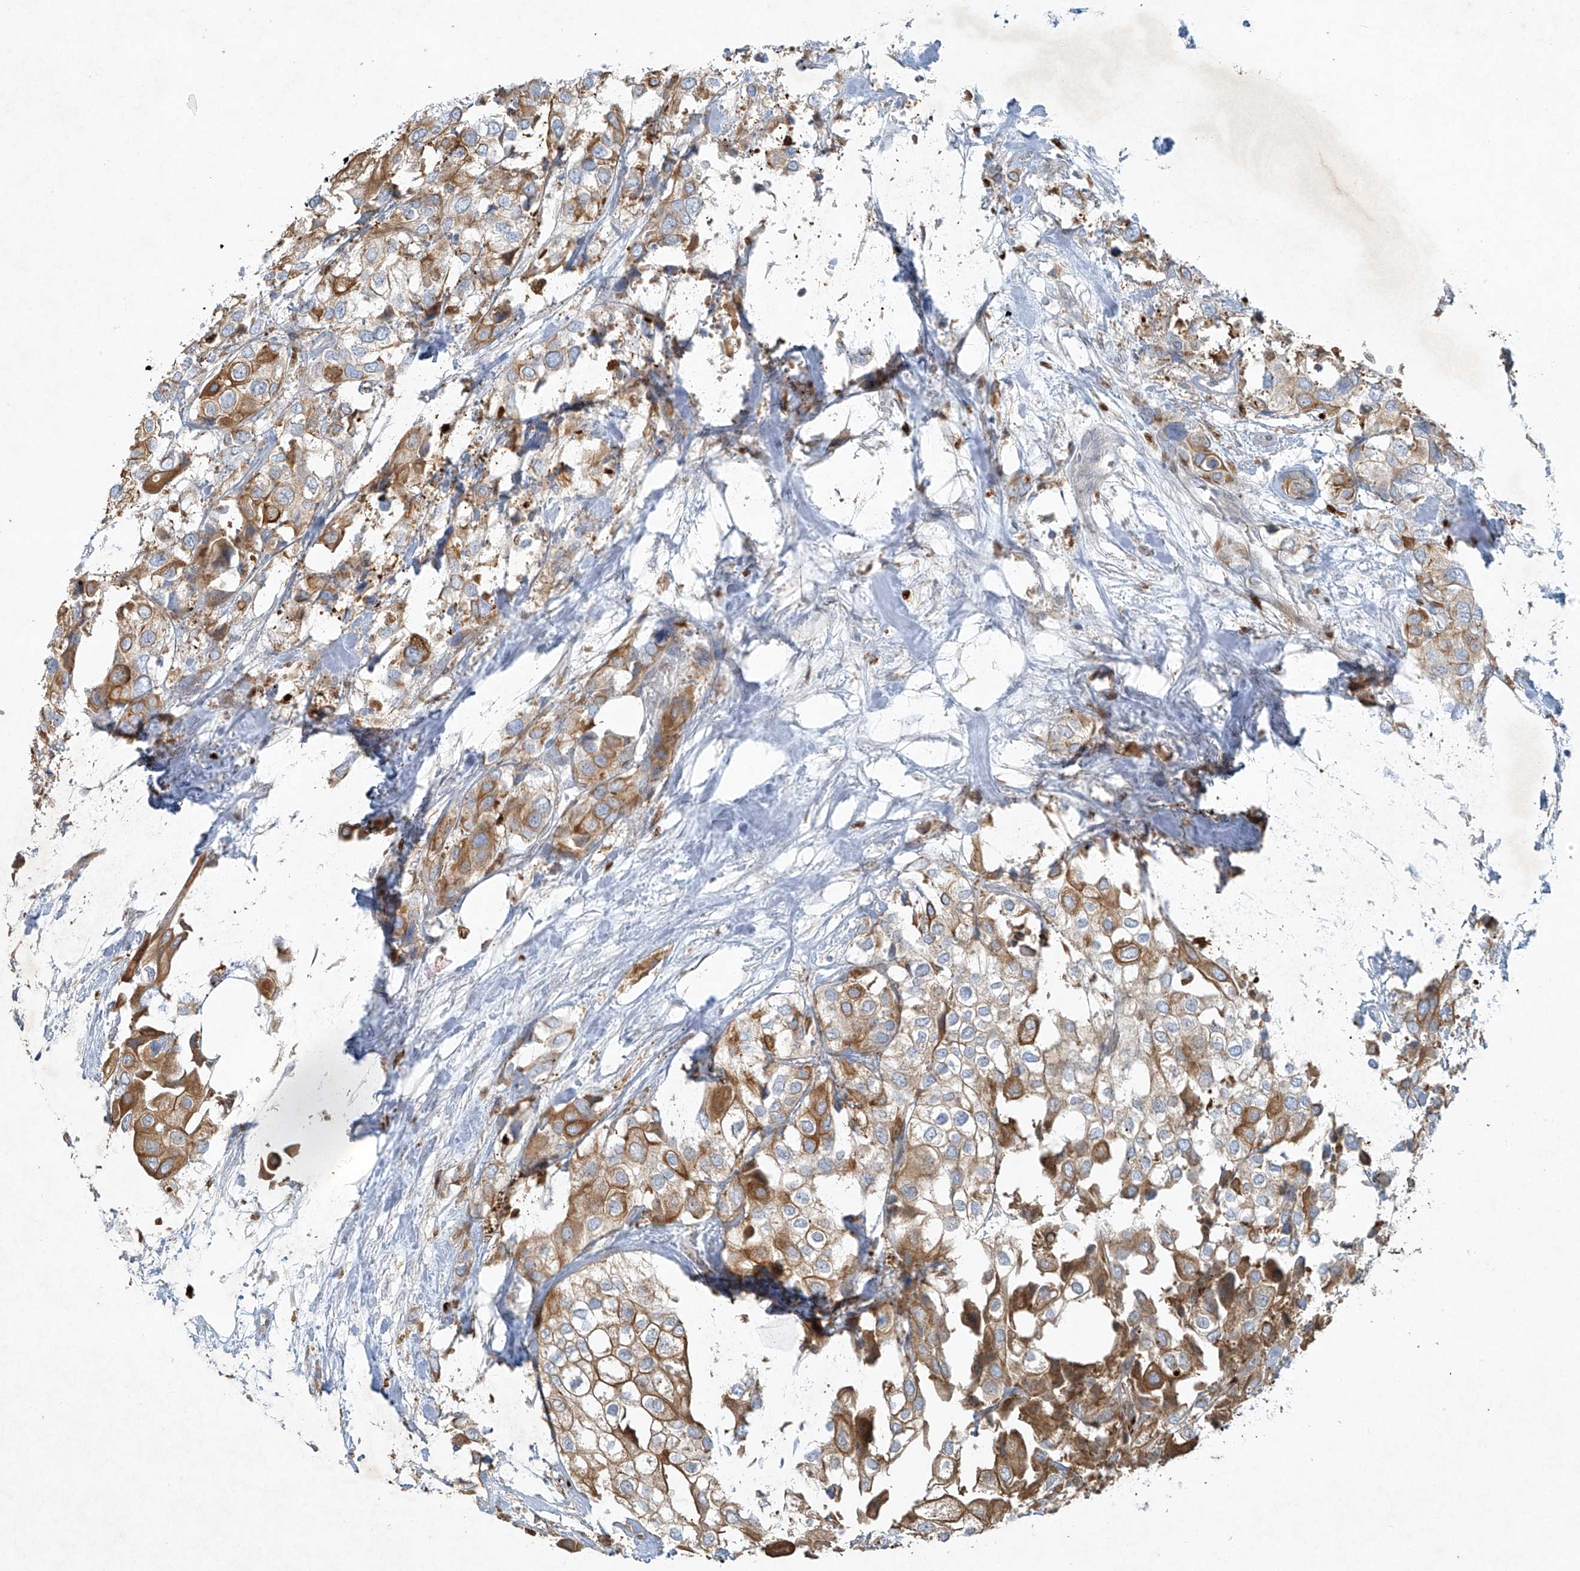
{"staining": {"intensity": "moderate", "quantity": ">75%", "location": "cytoplasmic/membranous"}, "tissue": "urothelial cancer", "cell_type": "Tumor cells", "image_type": "cancer", "snomed": [{"axis": "morphology", "description": "Urothelial carcinoma, High grade"}, {"axis": "topography", "description": "Urinary bladder"}], "caption": "Moderate cytoplasmic/membranous staining for a protein is seen in approximately >75% of tumor cells of urothelial carcinoma (high-grade) using immunohistochemistry (IHC).", "gene": "TUBE1", "patient": {"sex": "male", "age": 64}}